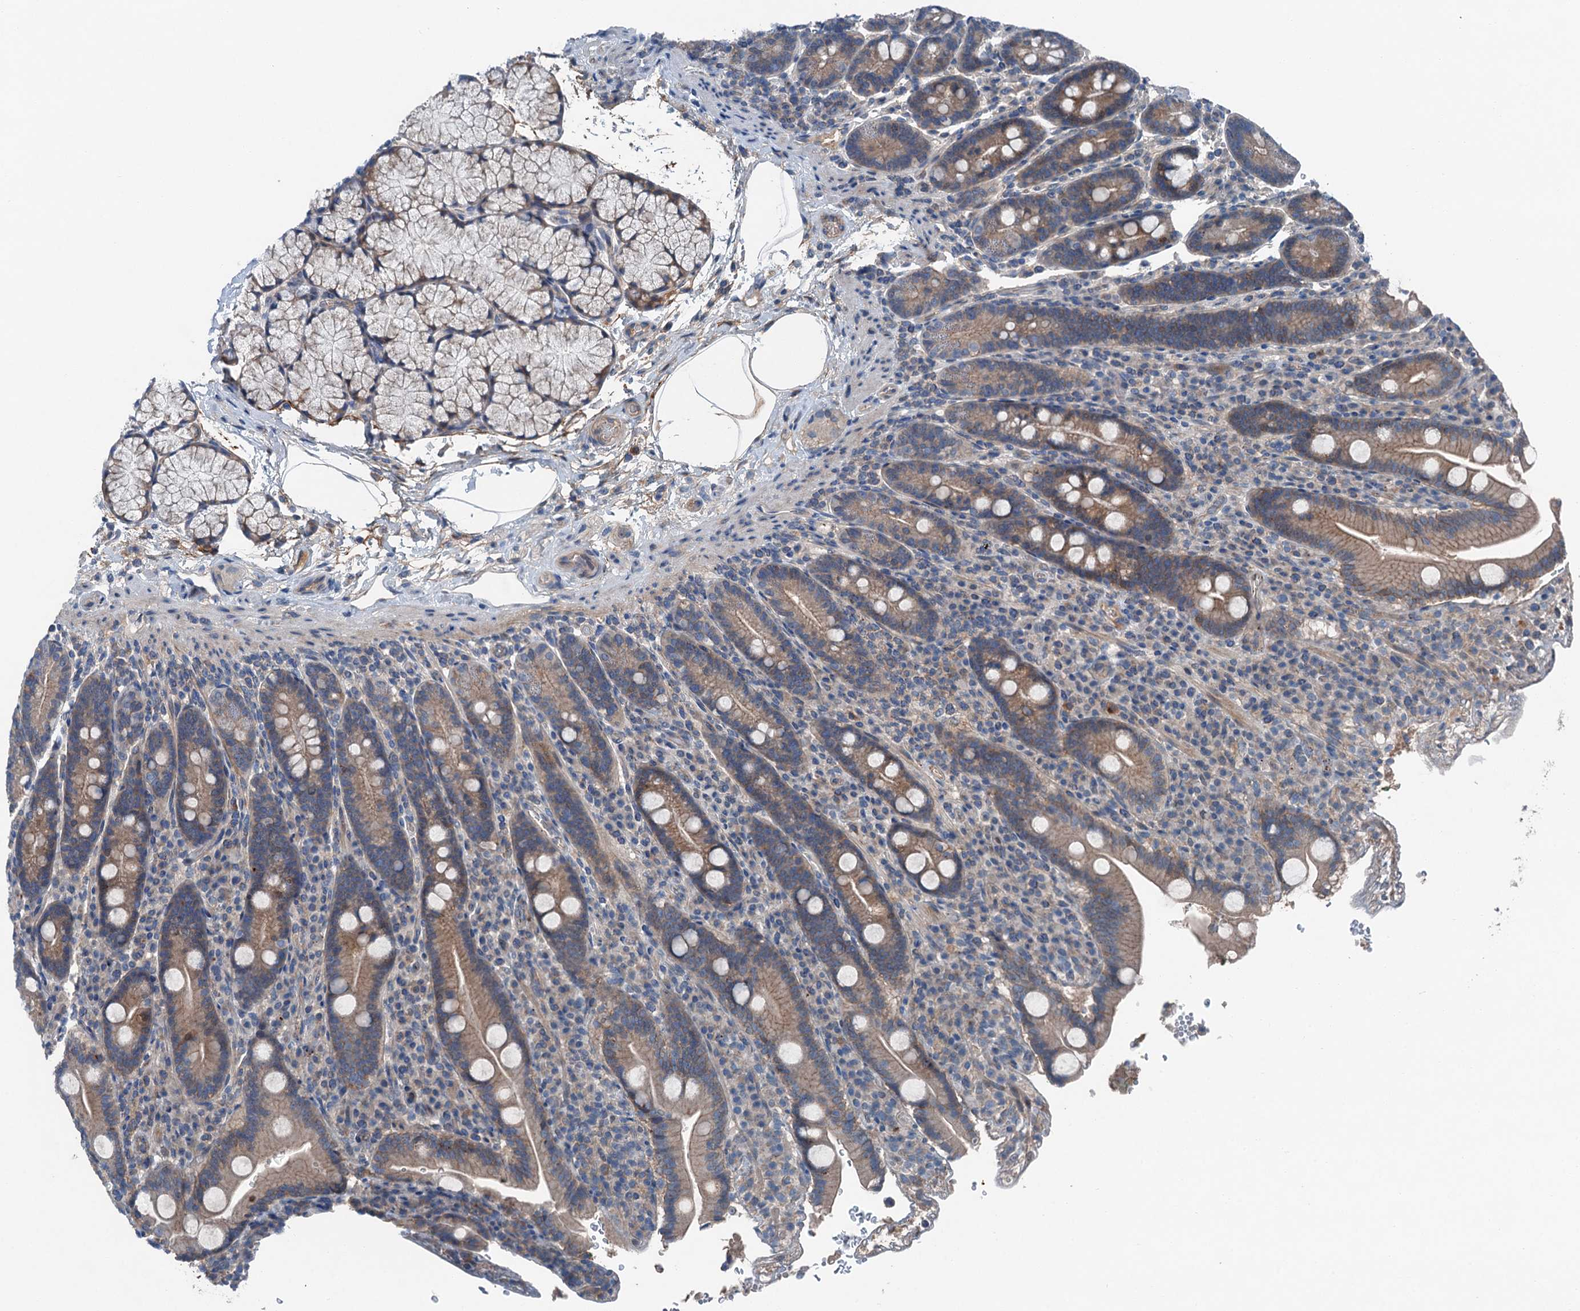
{"staining": {"intensity": "weak", "quantity": ">75%", "location": "cytoplasmic/membranous"}, "tissue": "duodenum", "cell_type": "Glandular cells", "image_type": "normal", "snomed": [{"axis": "morphology", "description": "Normal tissue, NOS"}, {"axis": "topography", "description": "Duodenum"}], "caption": "Protein analysis of normal duodenum demonstrates weak cytoplasmic/membranous positivity in approximately >75% of glandular cells. The staining was performed using DAB, with brown indicating positive protein expression. Nuclei are stained blue with hematoxylin.", "gene": "SLC2A10", "patient": {"sex": "male", "age": 35}}